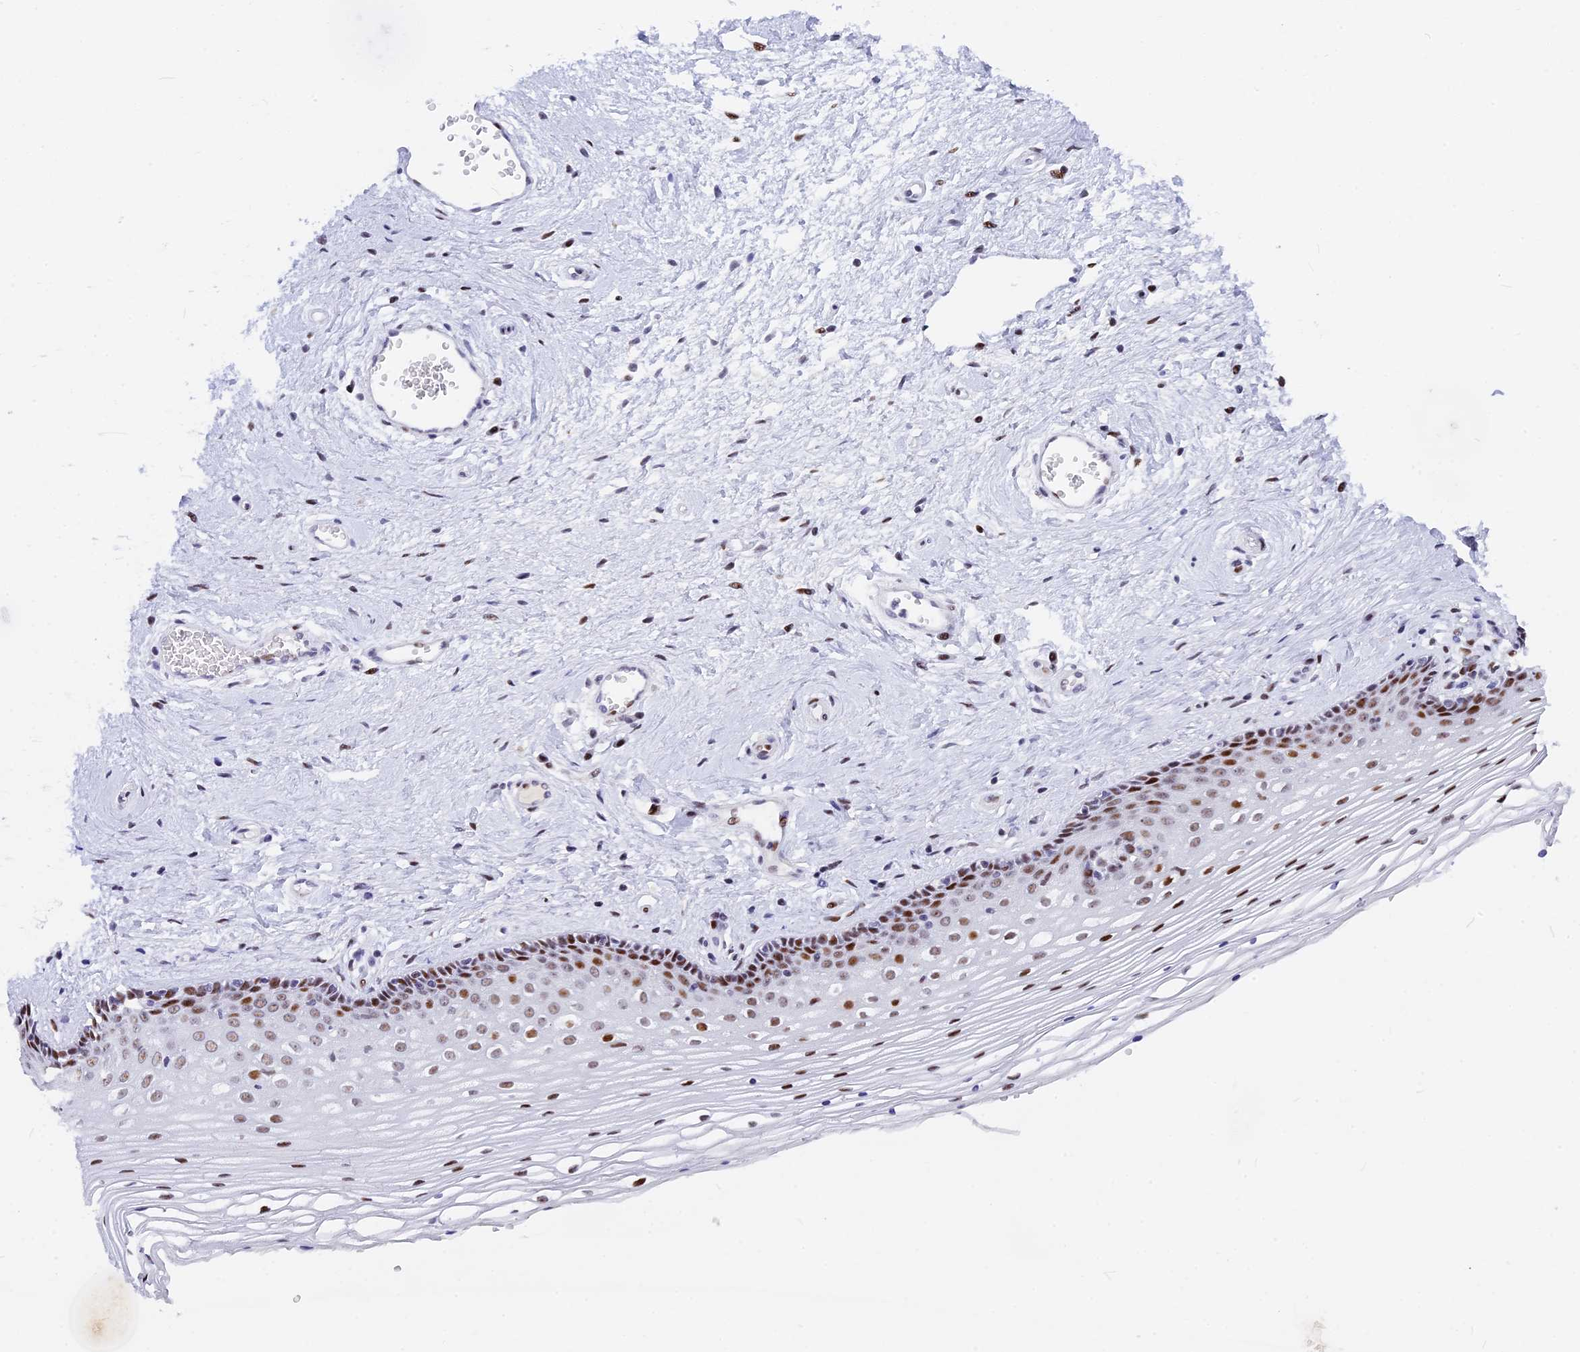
{"staining": {"intensity": "moderate", "quantity": "25%-75%", "location": "nuclear"}, "tissue": "vagina", "cell_type": "Squamous epithelial cells", "image_type": "normal", "snomed": [{"axis": "morphology", "description": "Normal tissue, NOS"}, {"axis": "topography", "description": "Vagina"}], "caption": "Immunohistochemistry (DAB) staining of normal human vagina demonstrates moderate nuclear protein positivity in about 25%-75% of squamous epithelial cells. The protein is shown in brown color, while the nuclei are stained blue.", "gene": "NSA2", "patient": {"sex": "female", "age": 46}}